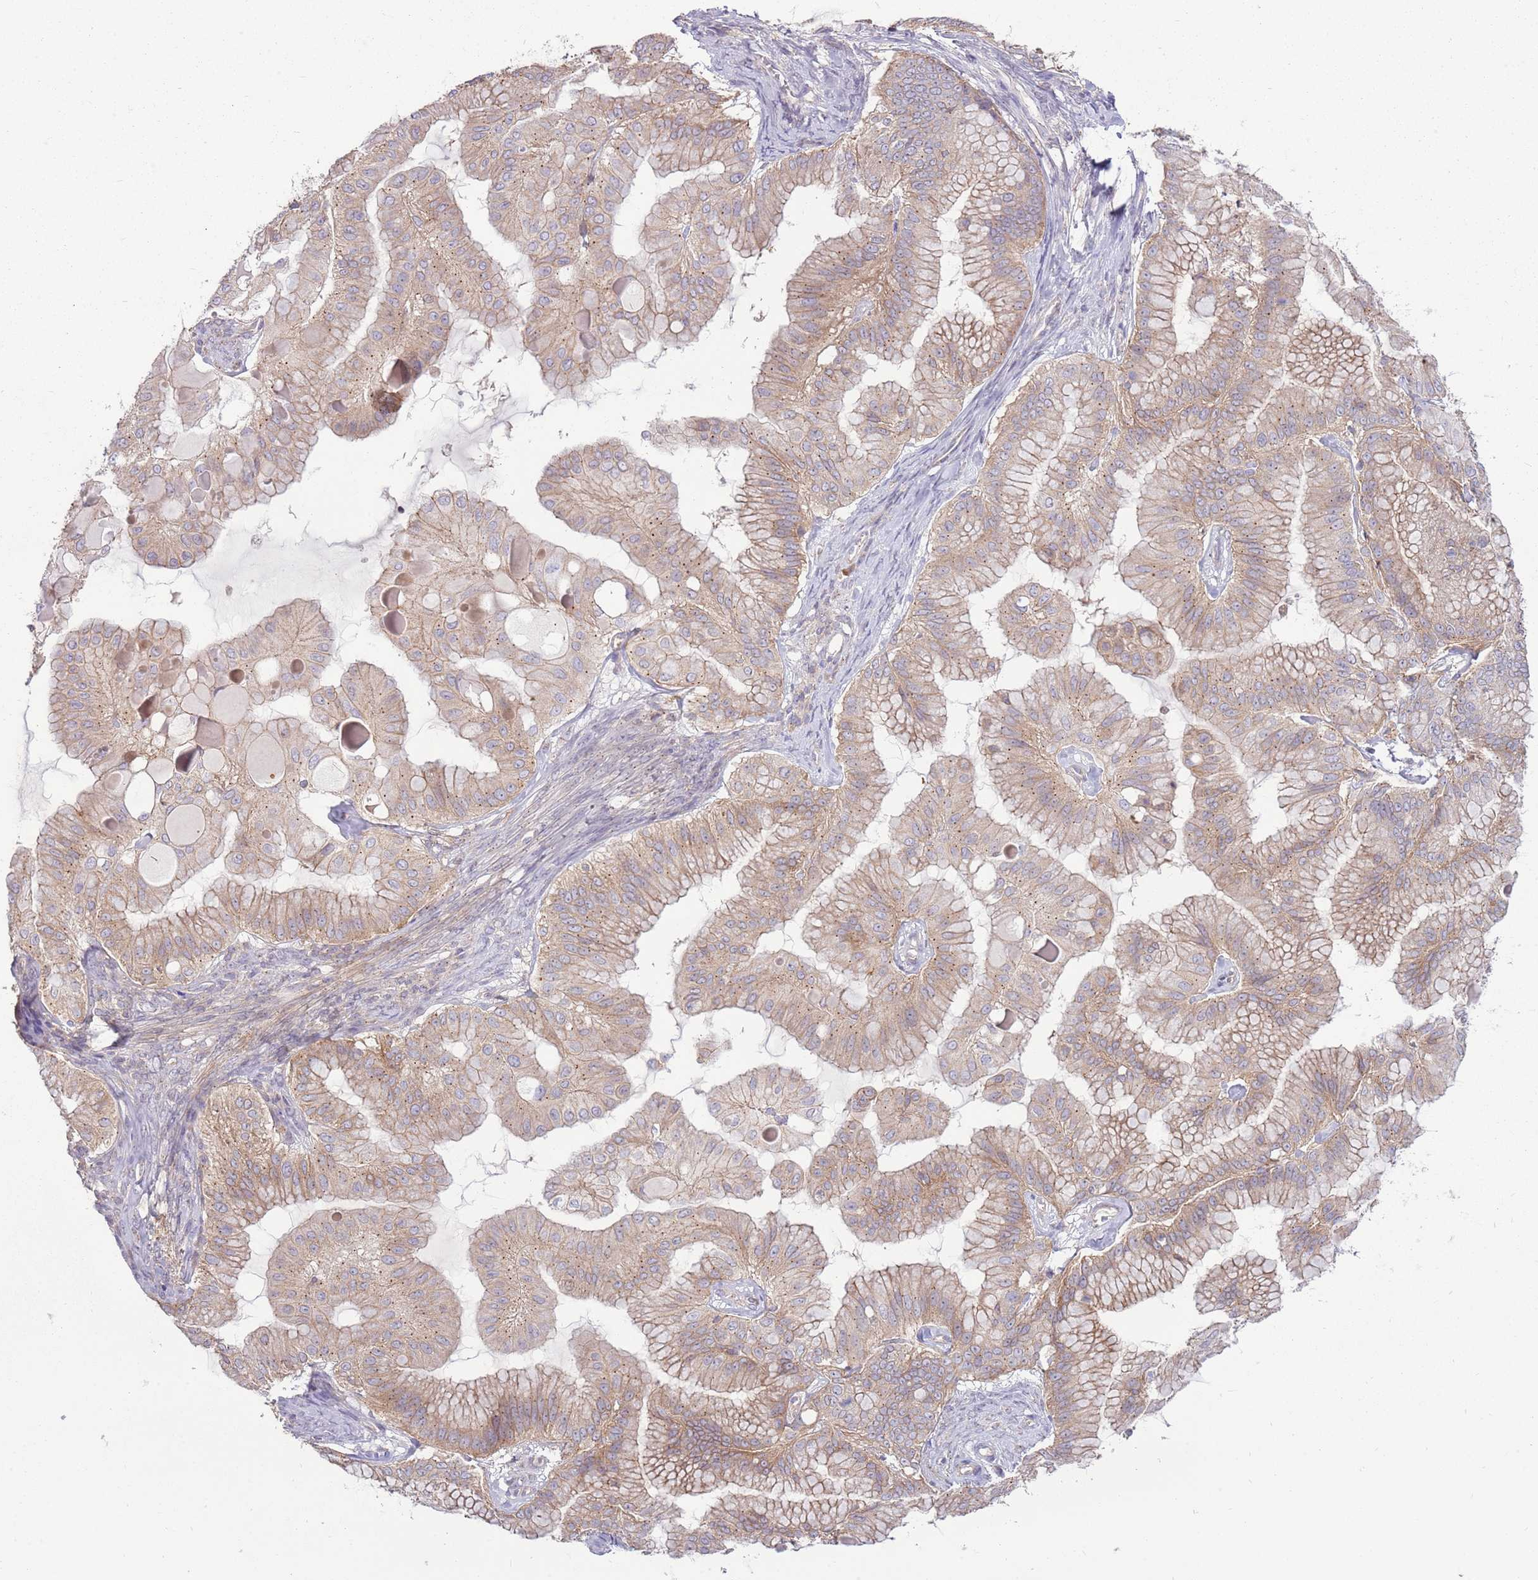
{"staining": {"intensity": "moderate", "quantity": "25%-75%", "location": "cytoplasmic/membranous"}, "tissue": "ovarian cancer", "cell_type": "Tumor cells", "image_type": "cancer", "snomed": [{"axis": "morphology", "description": "Cystadenocarcinoma, mucinous, NOS"}, {"axis": "topography", "description": "Ovary"}], "caption": "Ovarian cancer (mucinous cystadenocarcinoma) stained with immunohistochemistry (IHC) exhibits moderate cytoplasmic/membranous staining in approximately 25%-75% of tumor cells.", "gene": "SPATA31D1", "patient": {"sex": "female", "age": 61}}